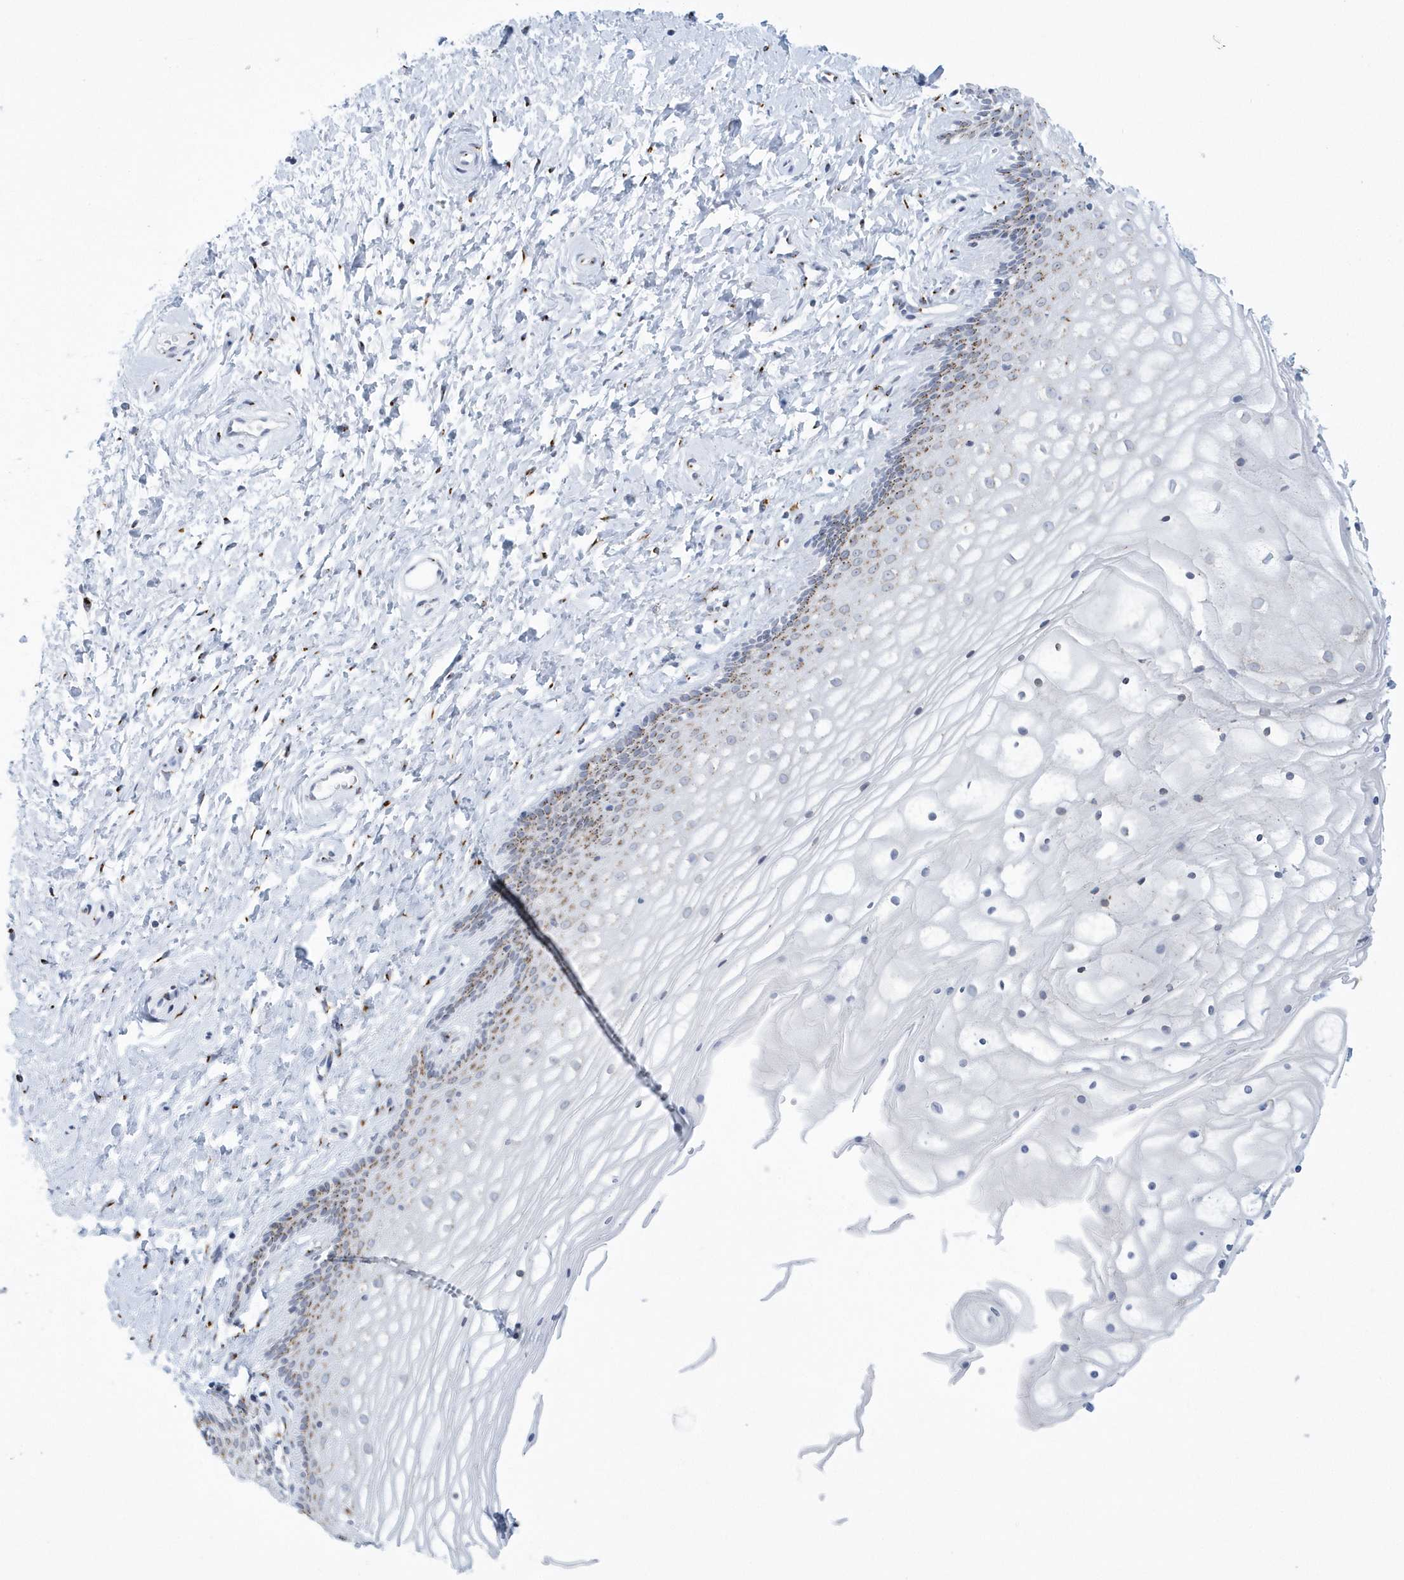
{"staining": {"intensity": "moderate", "quantity": ">75%", "location": "cytoplasmic/membranous"}, "tissue": "vagina", "cell_type": "Squamous epithelial cells", "image_type": "normal", "snomed": [{"axis": "morphology", "description": "Normal tissue, NOS"}, {"axis": "topography", "description": "Vagina"}, {"axis": "topography", "description": "Cervix"}], "caption": "Moderate cytoplasmic/membranous protein staining is seen in approximately >75% of squamous epithelial cells in vagina. (IHC, brightfield microscopy, high magnification).", "gene": "SLX9", "patient": {"sex": "female", "age": 40}}